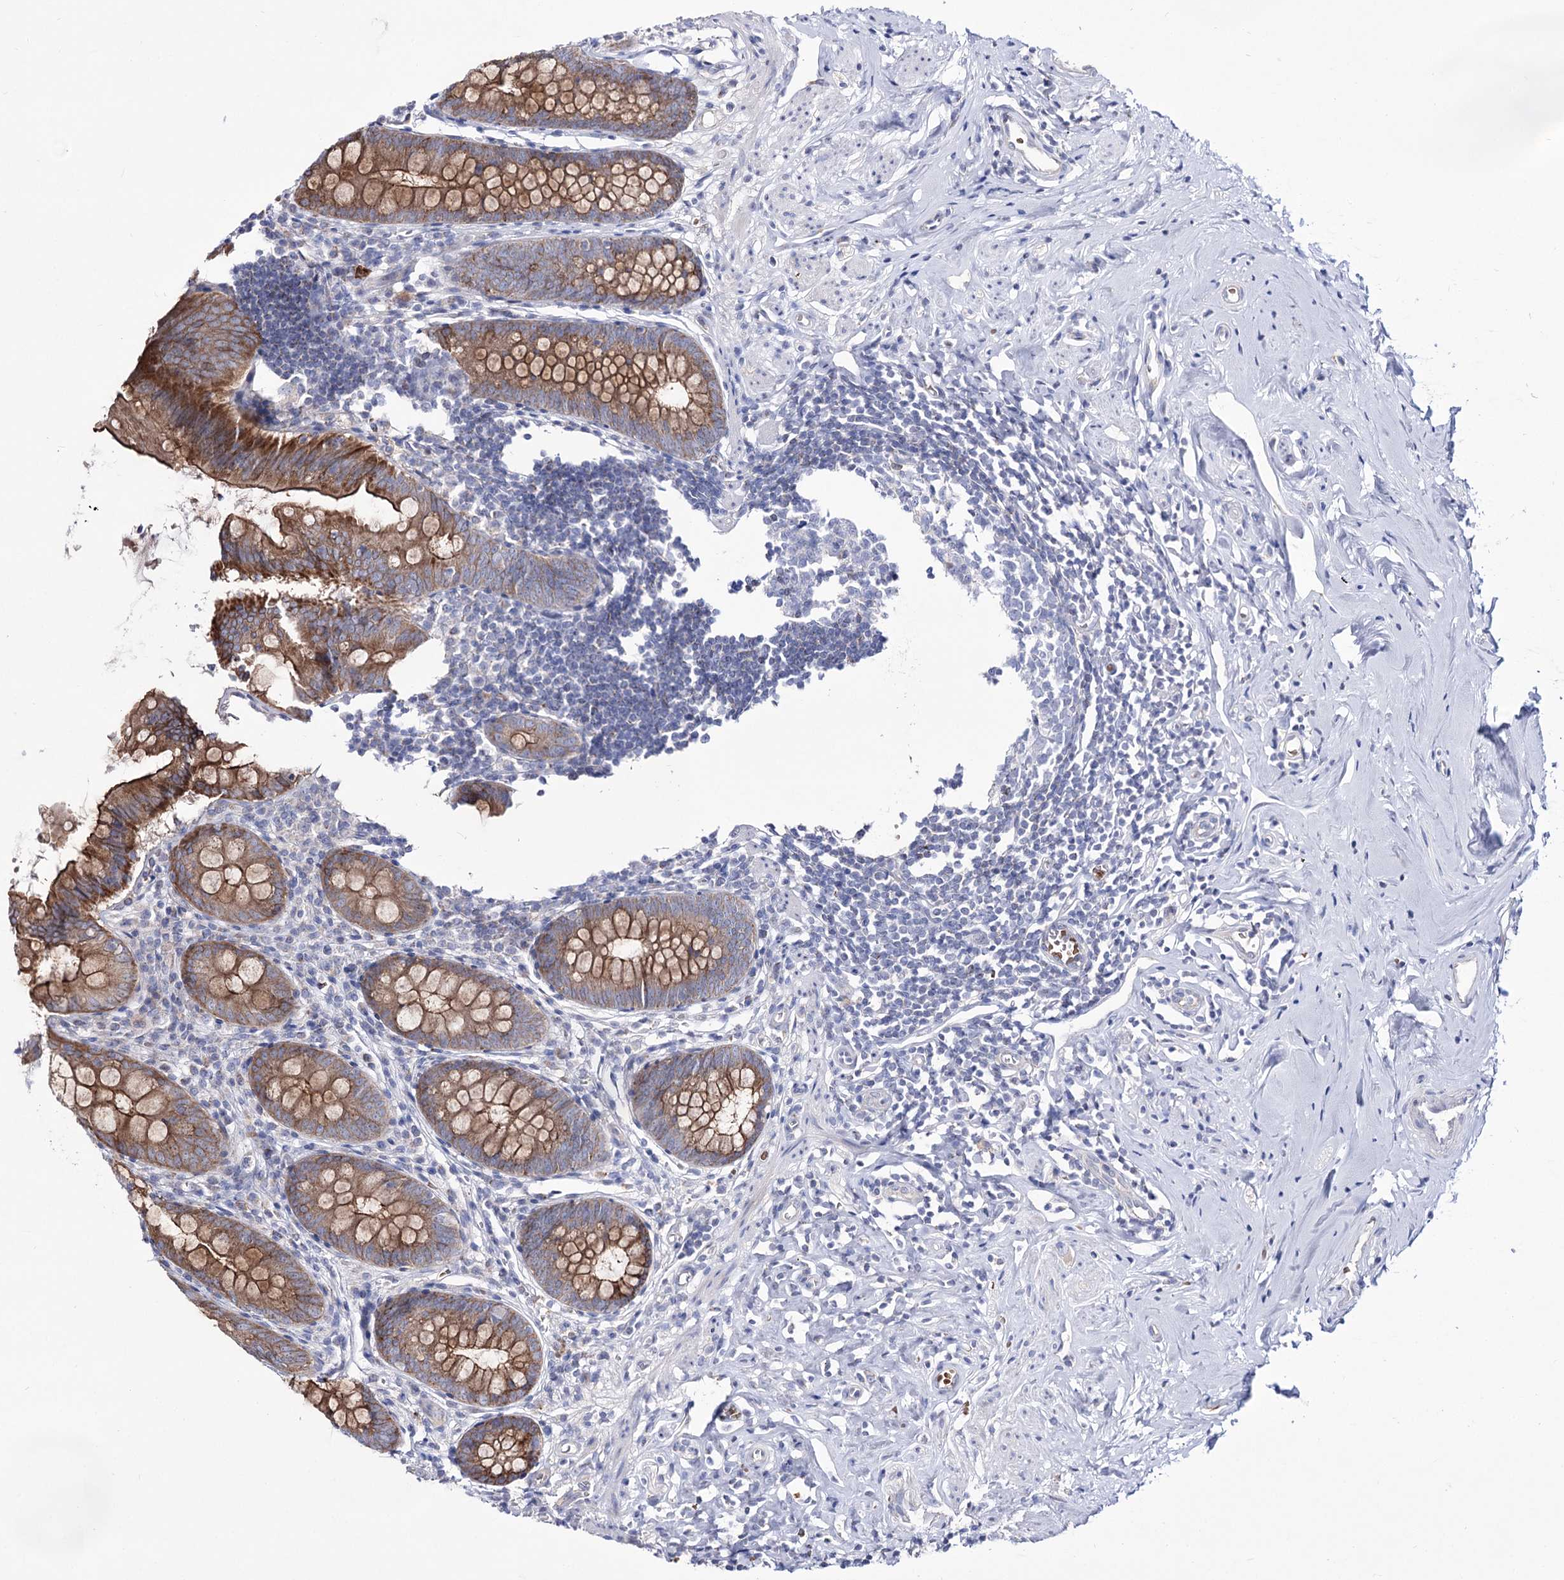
{"staining": {"intensity": "strong", "quantity": ">75%", "location": "cytoplasmic/membranous"}, "tissue": "appendix", "cell_type": "Glandular cells", "image_type": "normal", "snomed": [{"axis": "morphology", "description": "Normal tissue, NOS"}, {"axis": "topography", "description": "Appendix"}], "caption": "A micrograph of appendix stained for a protein shows strong cytoplasmic/membranous brown staining in glandular cells.", "gene": "OSBPL5", "patient": {"sex": "female", "age": 51}}